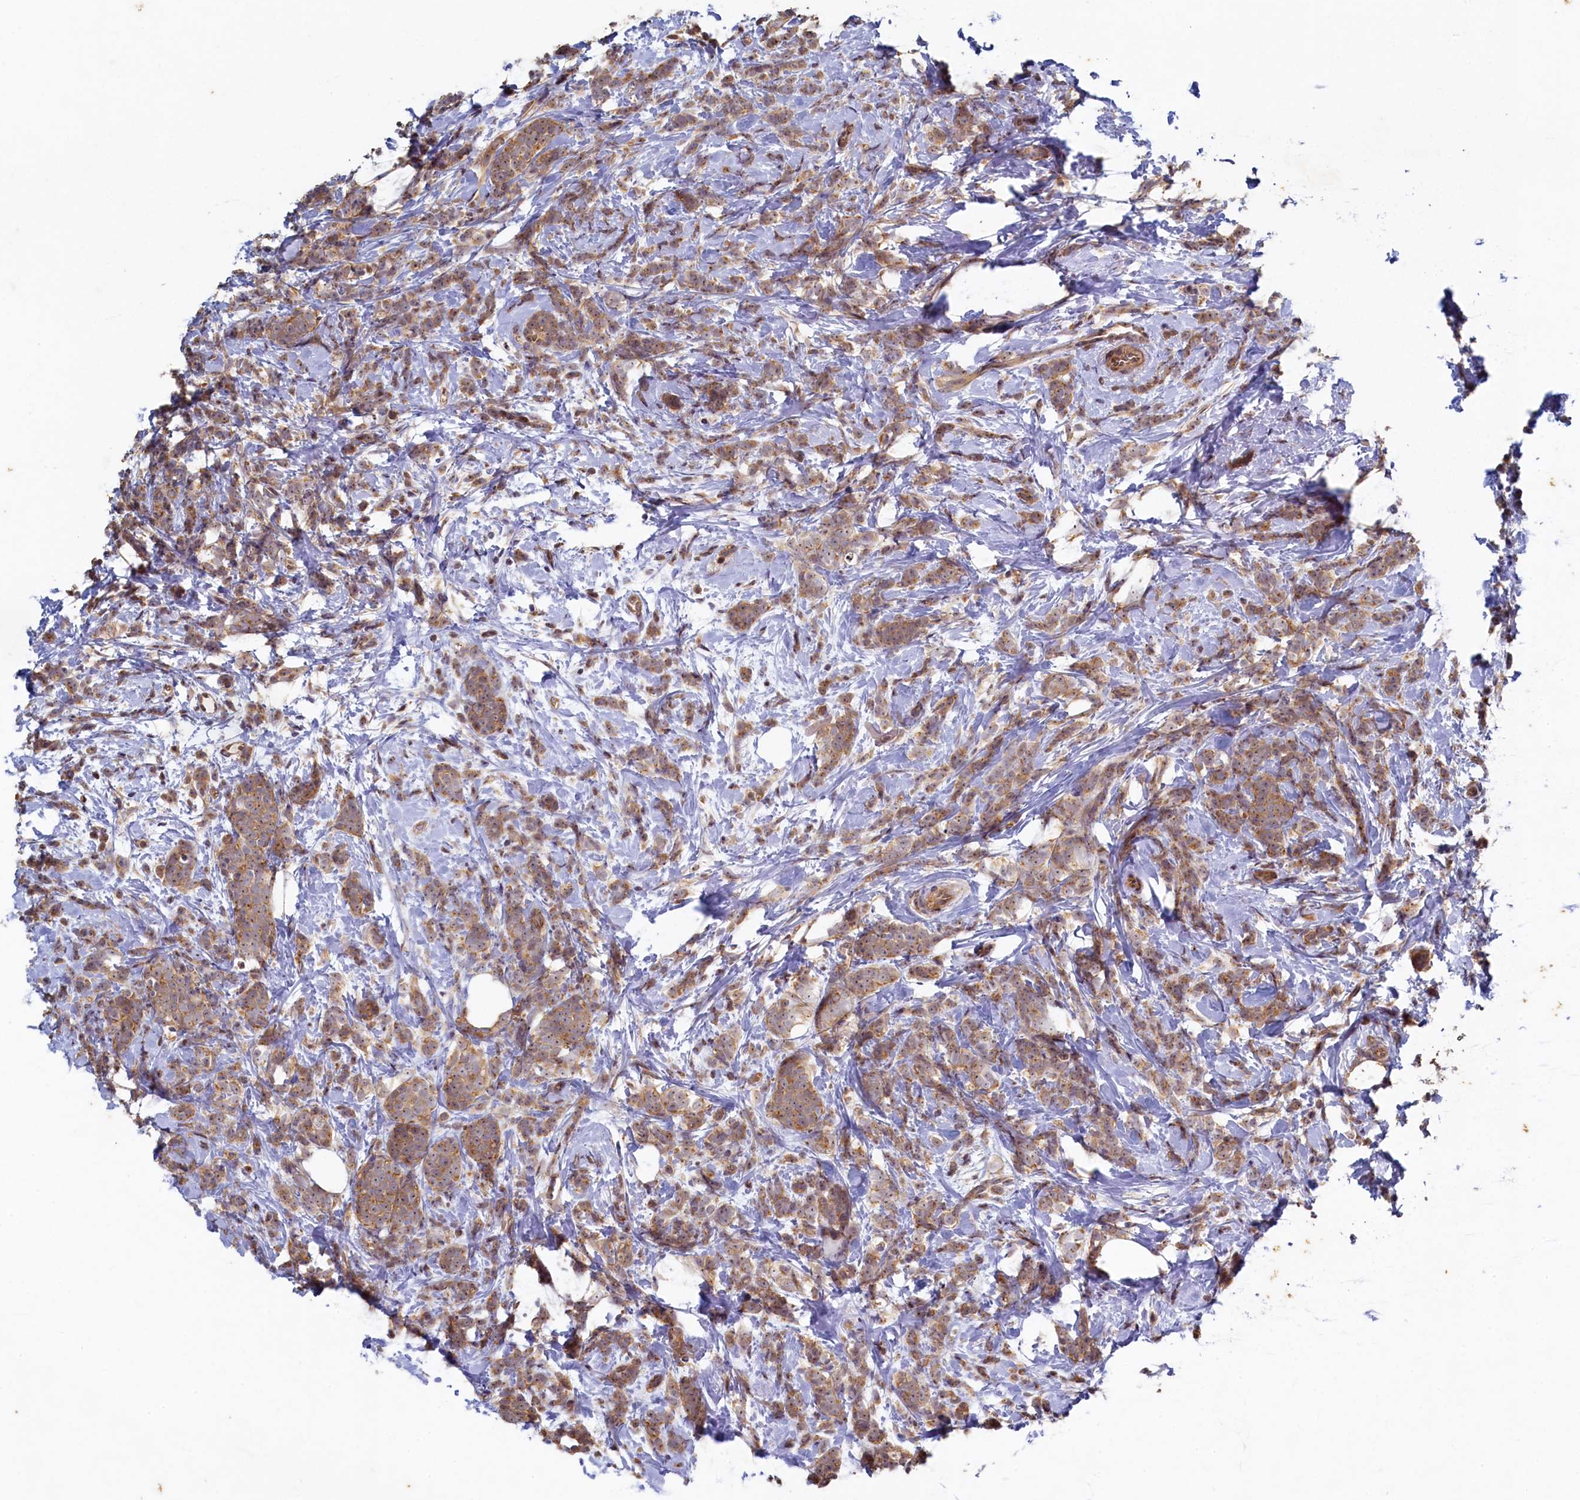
{"staining": {"intensity": "moderate", "quantity": ">75%", "location": "cytoplasmic/membranous"}, "tissue": "breast cancer", "cell_type": "Tumor cells", "image_type": "cancer", "snomed": [{"axis": "morphology", "description": "Lobular carcinoma"}, {"axis": "topography", "description": "Breast"}], "caption": "Protein staining displays moderate cytoplasmic/membranous positivity in about >75% of tumor cells in breast cancer. The staining is performed using DAB brown chromogen to label protein expression. The nuclei are counter-stained blue using hematoxylin.", "gene": "CEP20", "patient": {"sex": "female", "age": 58}}